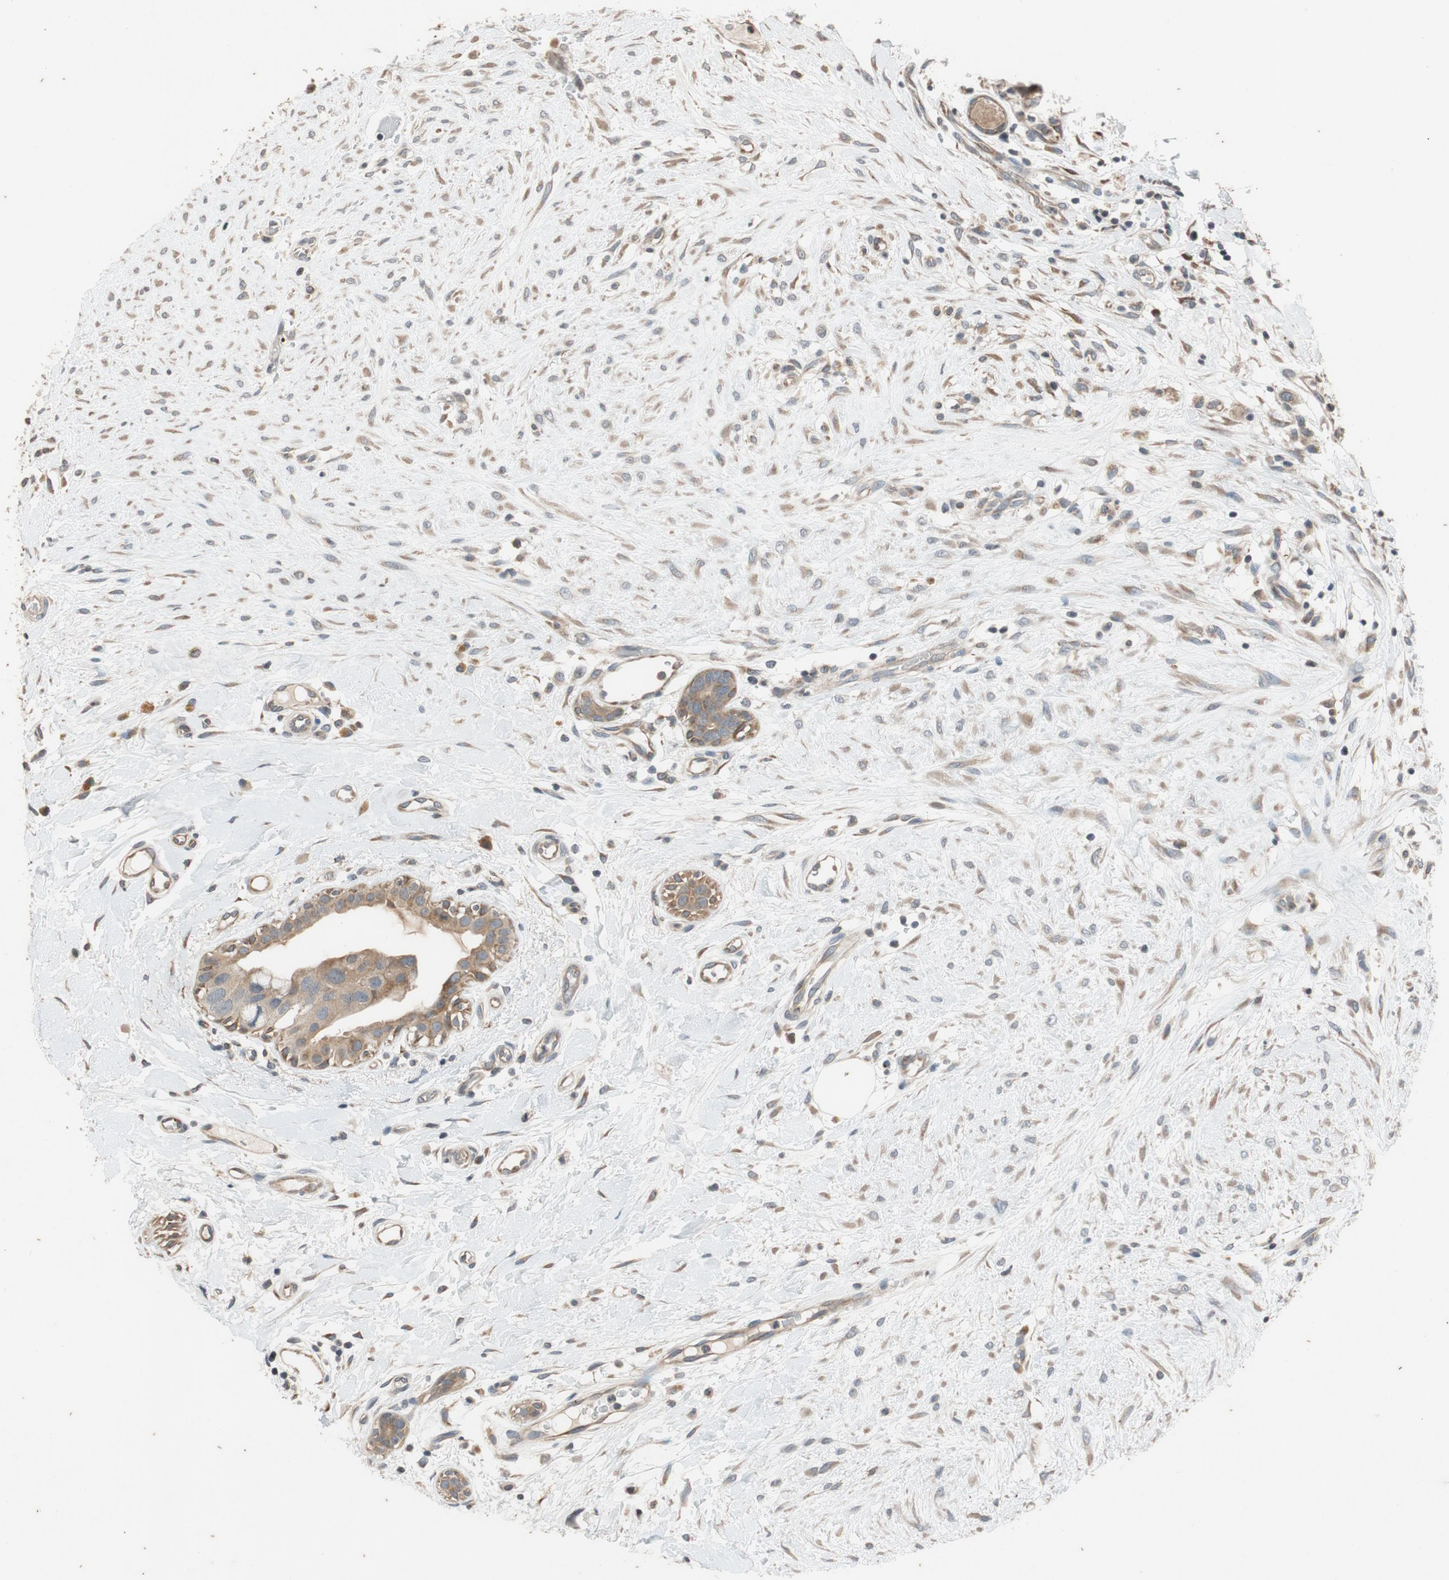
{"staining": {"intensity": "moderate", "quantity": ">75%", "location": "cytoplasmic/membranous"}, "tissue": "breast cancer", "cell_type": "Tumor cells", "image_type": "cancer", "snomed": [{"axis": "morphology", "description": "Duct carcinoma"}, {"axis": "topography", "description": "Breast"}], "caption": "Brown immunohistochemical staining in human breast cancer (invasive ductal carcinoma) exhibits moderate cytoplasmic/membranous staining in approximately >75% of tumor cells.", "gene": "ATP2C1", "patient": {"sex": "female", "age": 40}}